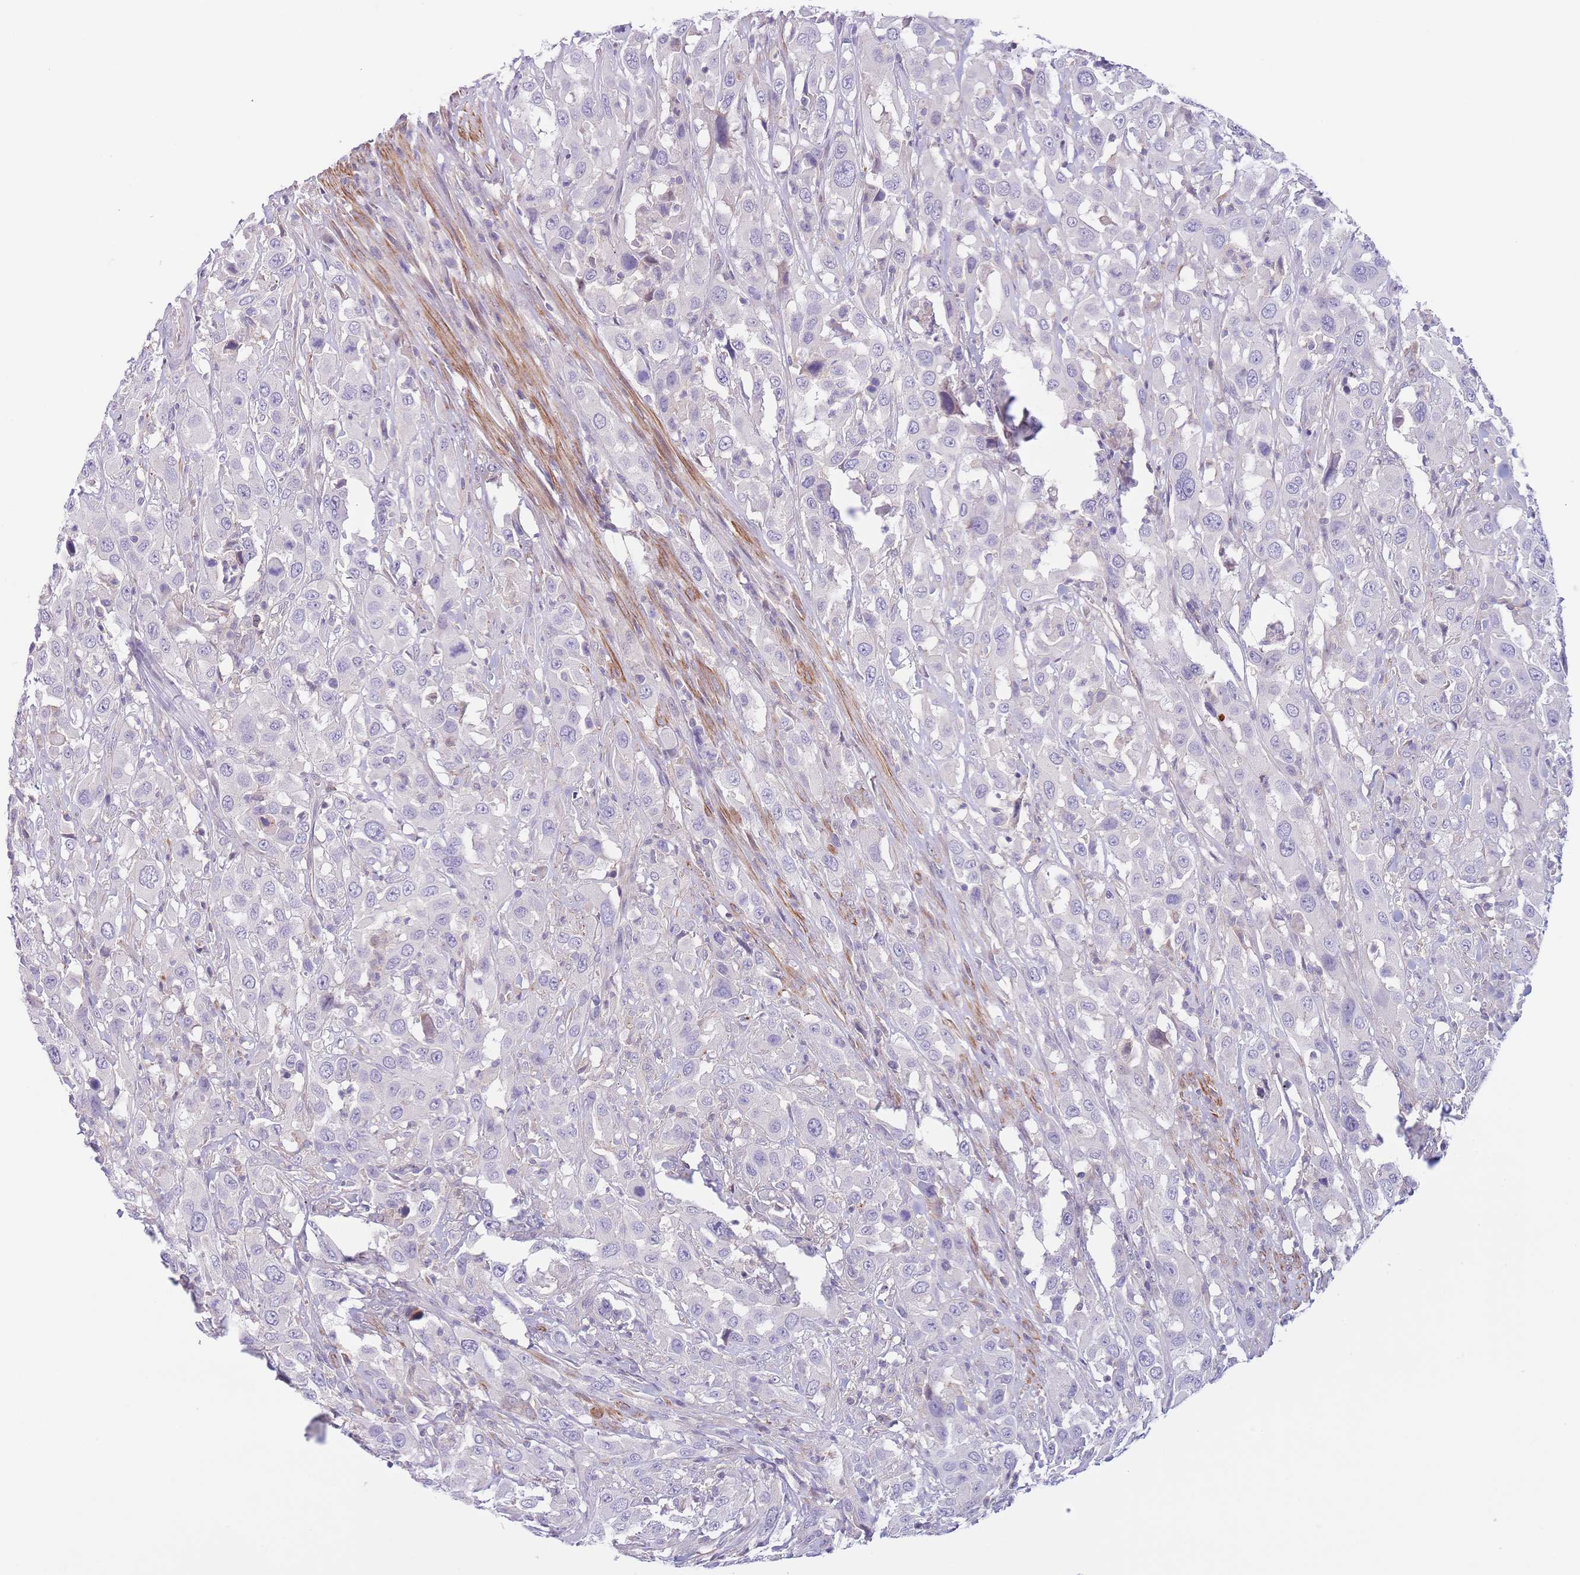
{"staining": {"intensity": "negative", "quantity": "none", "location": "none"}, "tissue": "urothelial cancer", "cell_type": "Tumor cells", "image_type": "cancer", "snomed": [{"axis": "morphology", "description": "Urothelial carcinoma, High grade"}, {"axis": "topography", "description": "Urinary bladder"}], "caption": "The micrograph demonstrates no significant positivity in tumor cells of urothelial cancer.", "gene": "C9orf152", "patient": {"sex": "male", "age": 61}}